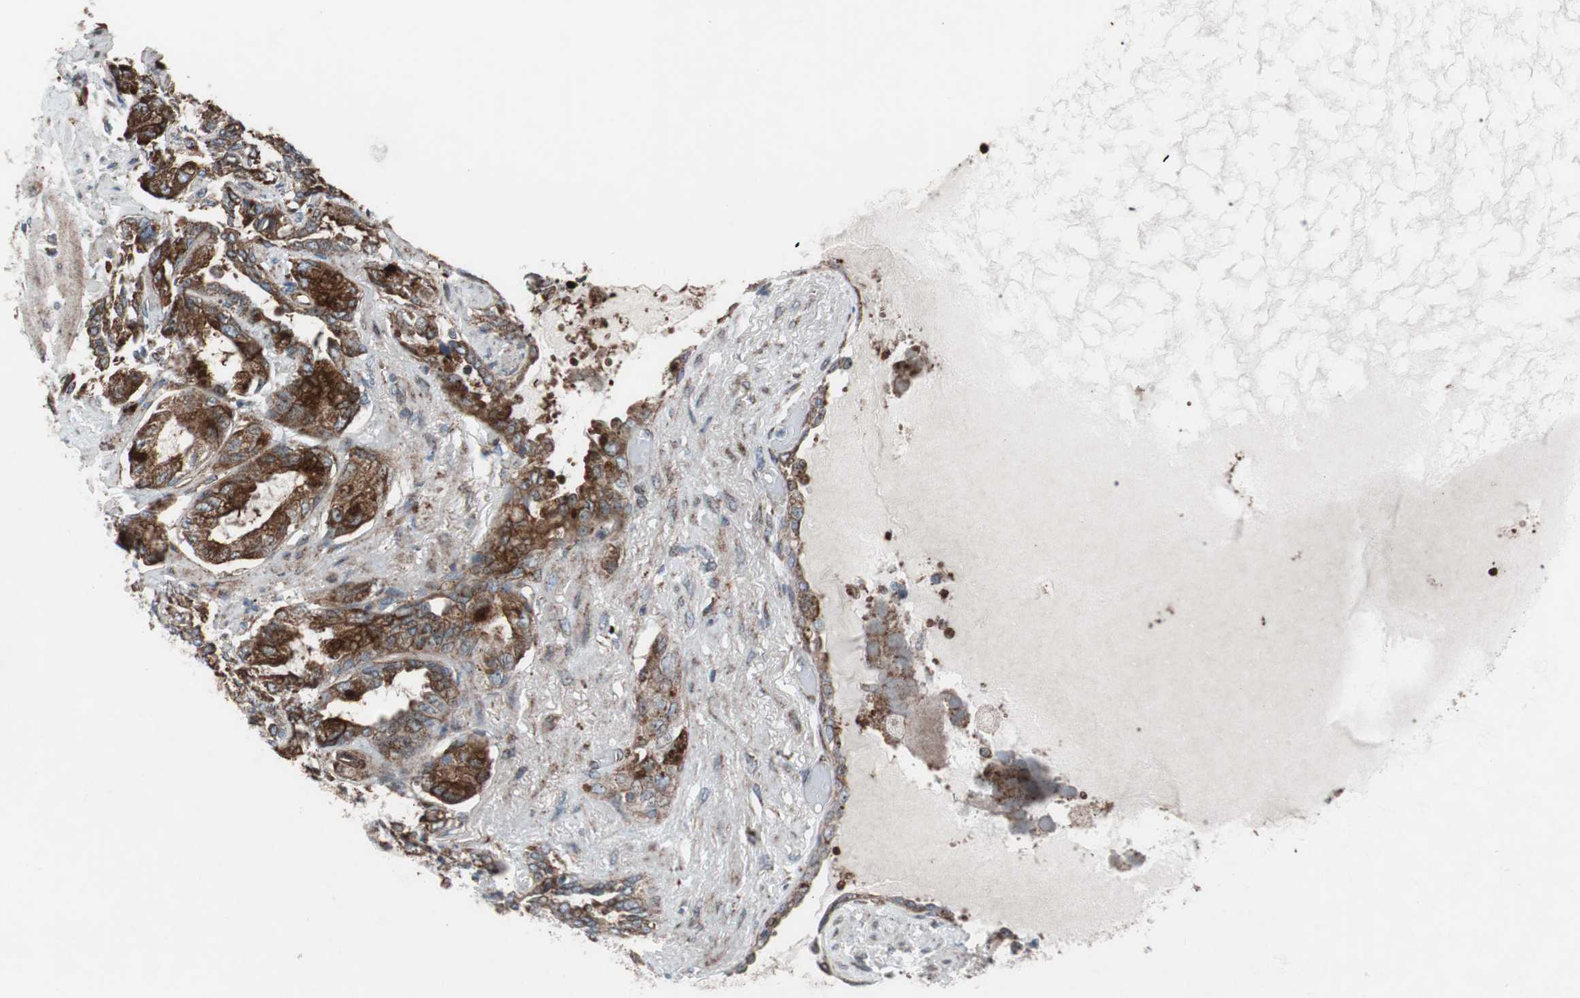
{"staining": {"intensity": "strong", "quantity": ">75%", "location": "cytoplasmic/membranous"}, "tissue": "seminal vesicle", "cell_type": "Glandular cells", "image_type": "normal", "snomed": [{"axis": "morphology", "description": "Normal tissue, NOS"}, {"axis": "topography", "description": "Seminal veicle"}], "caption": "A high amount of strong cytoplasmic/membranous staining is seen in approximately >75% of glandular cells in benign seminal vesicle. (DAB (3,3'-diaminobenzidine) IHC with brightfield microscopy, high magnification).", "gene": "CCL14", "patient": {"sex": "male", "age": 61}}